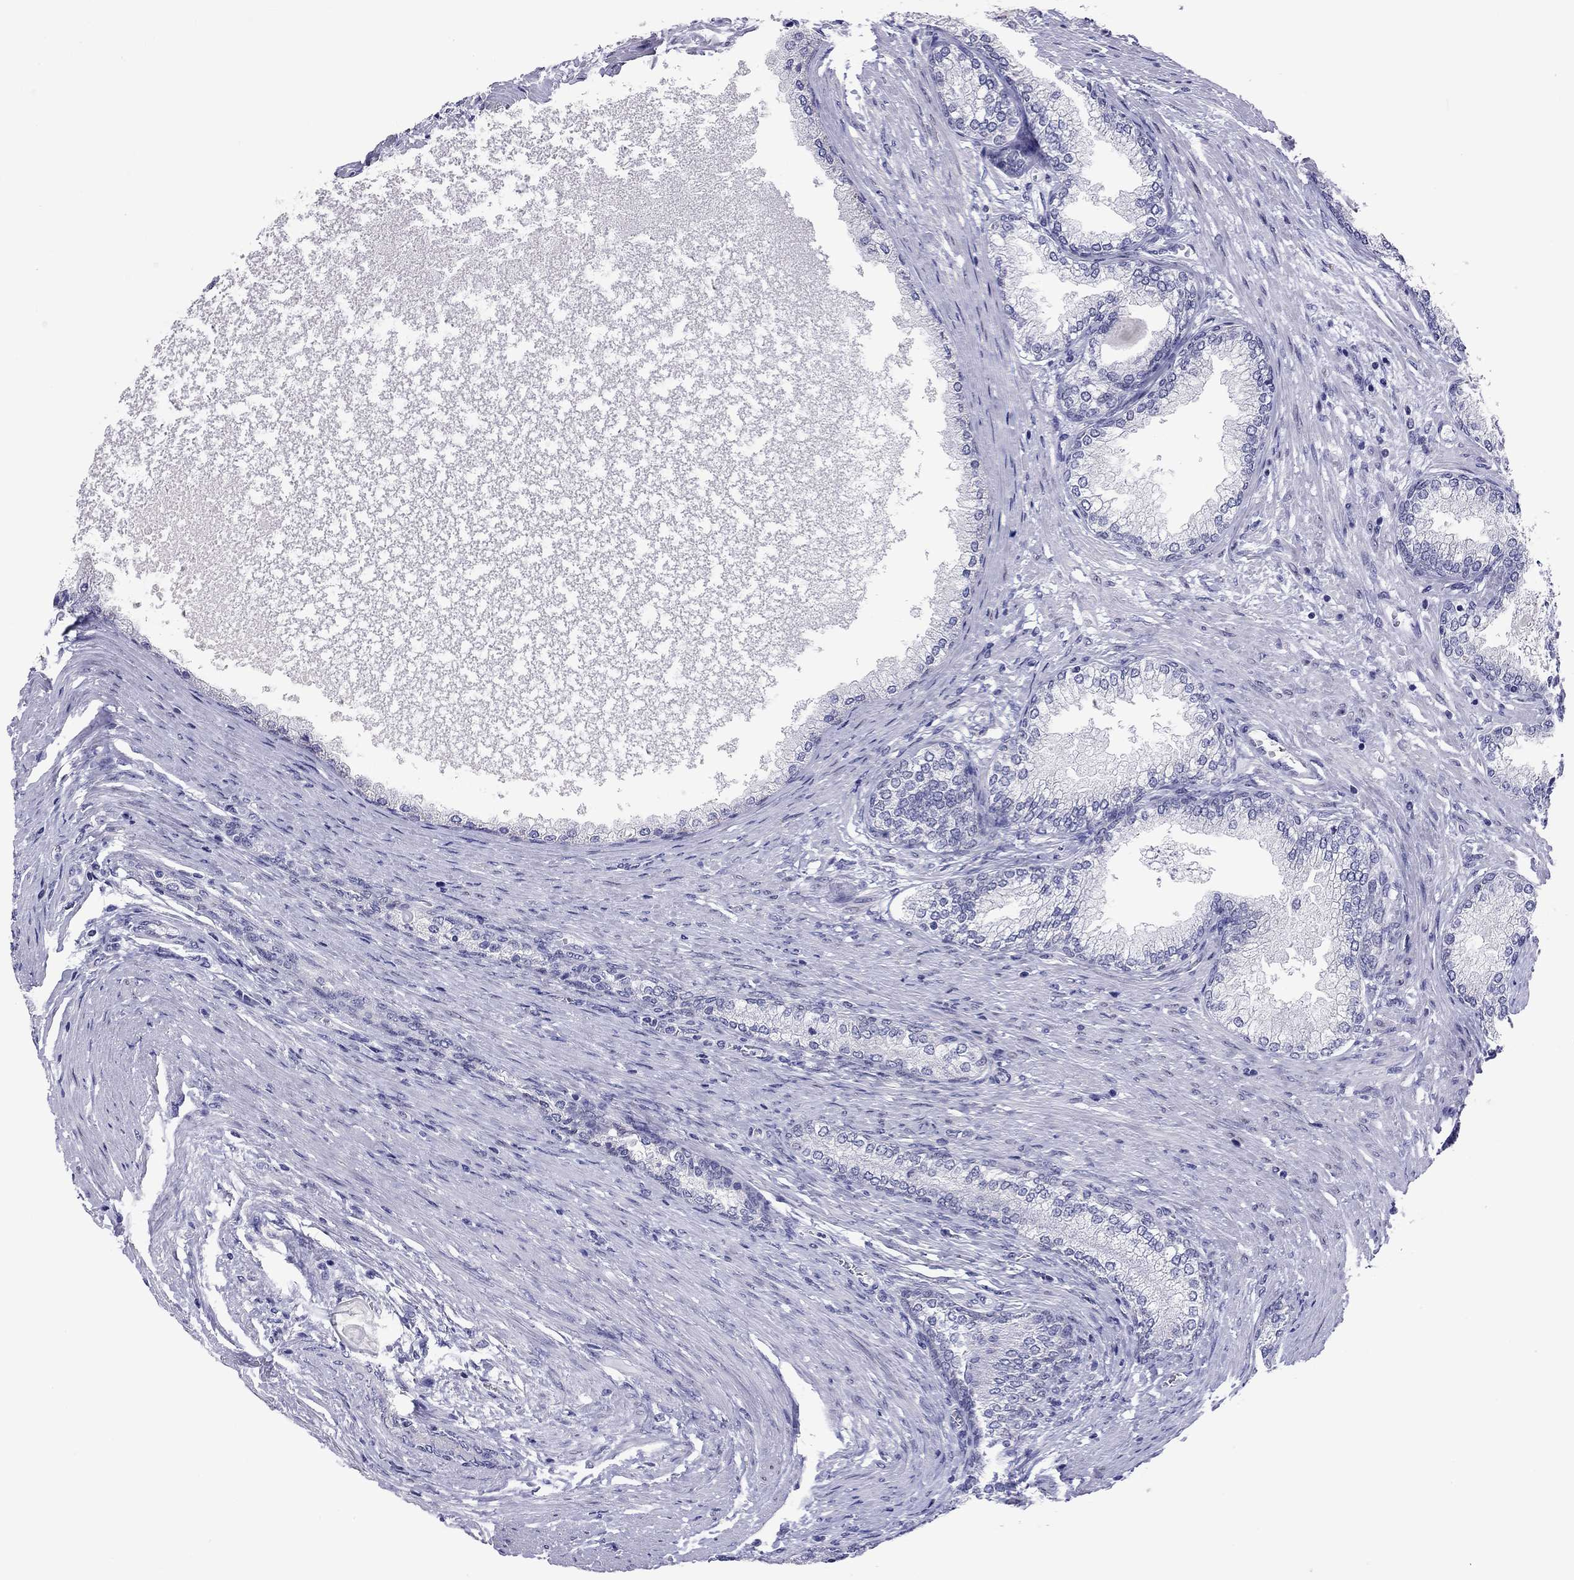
{"staining": {"intensity": "negative", "quantity": "none", "location": "none"}, "tissue": "prostate", "cell_type": "Glandular cells", "image_type": "normal", "snomed": [{"axis": "morphology", "description": "Normal tissue, NOS"}, {"axis": "topography", "description": "Prostate"}], "caption": "Immunohistochemistry of normal prostate exhibits no staining in glandular cells. (DAB (3,3'-diaminobenzidine) immunohistochemistry (IHC) with hematoxylin counter stain).", "gene": "ARMC12", "patient": {"sex": "male", "age": 72}}